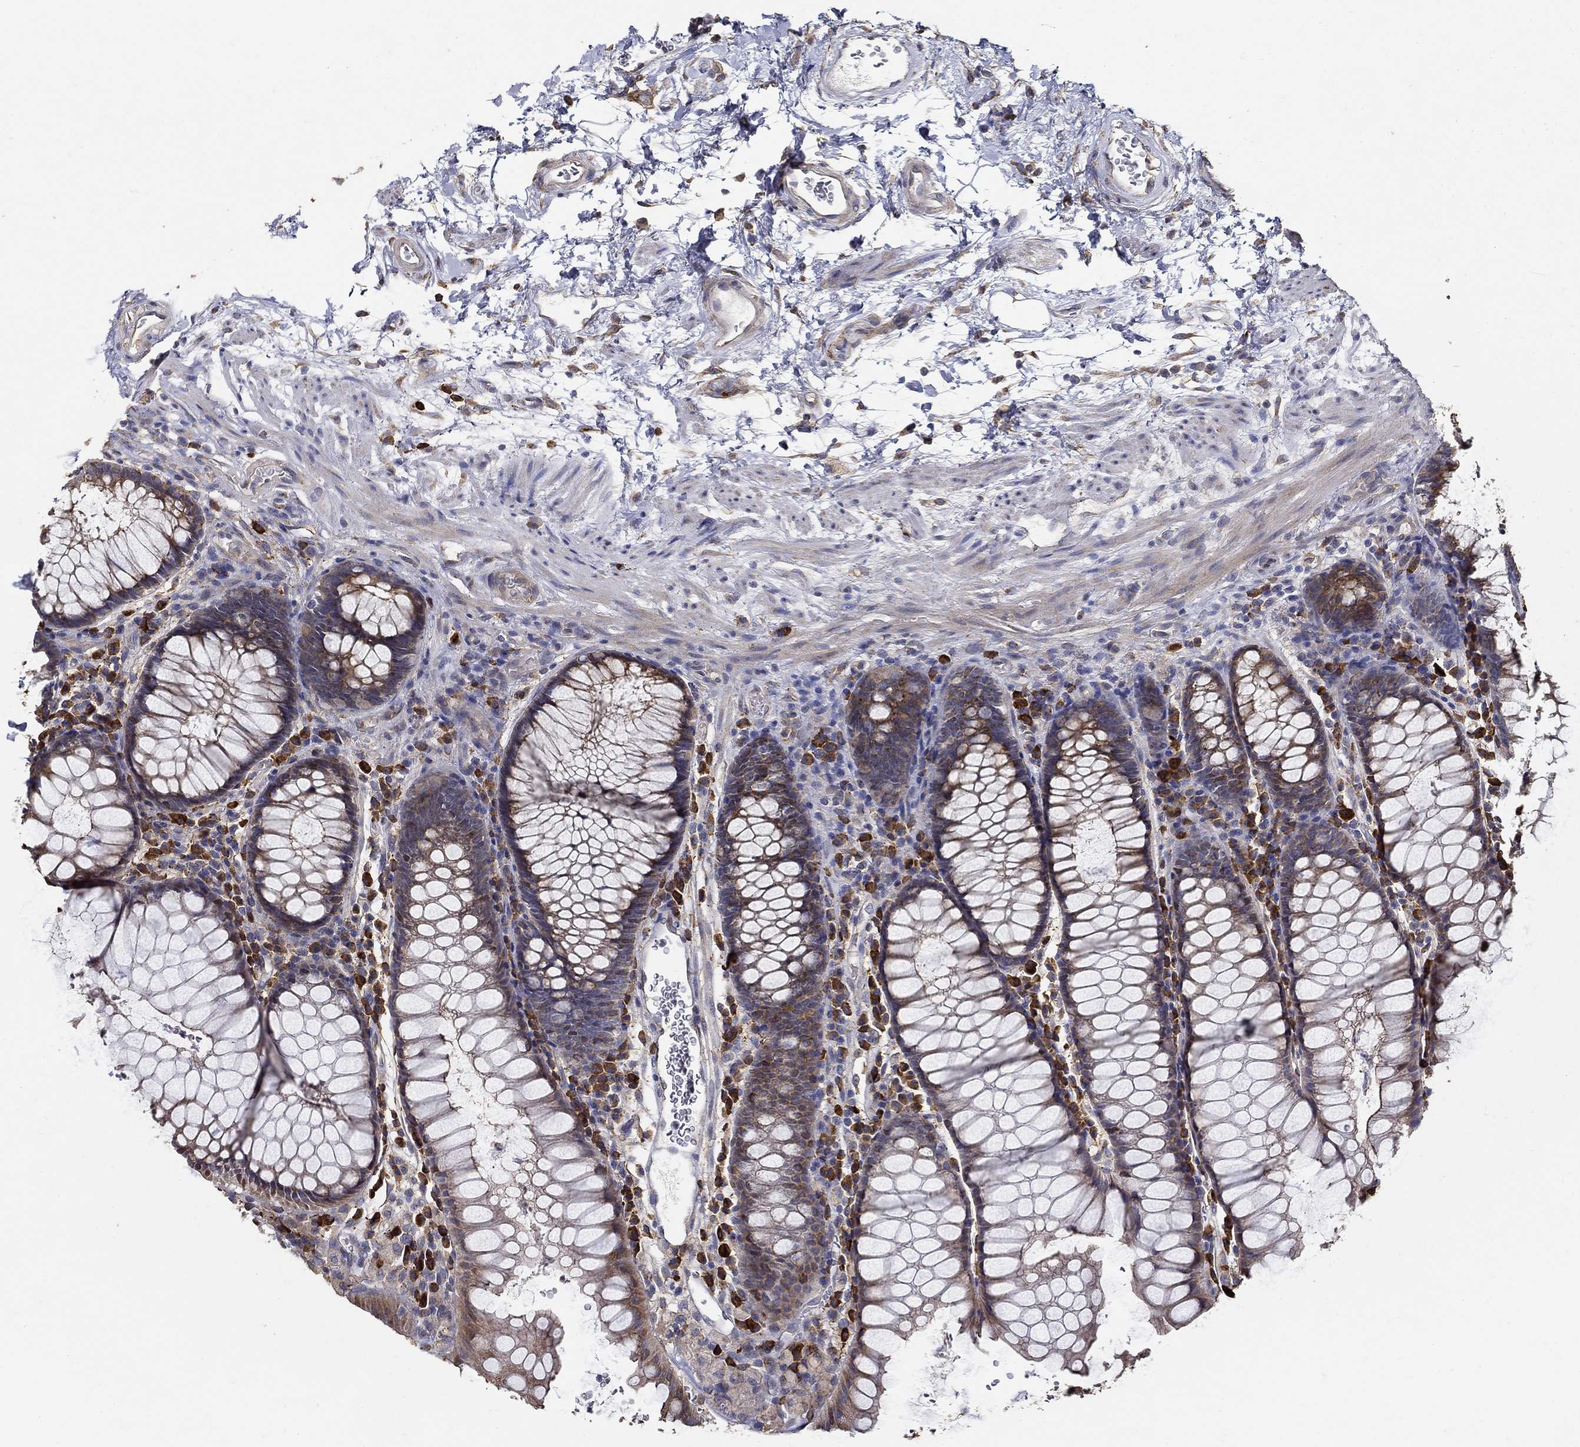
{"staining": {"intensity": "moderate", "quantity": "25%-75%", "location": "cytoplasmic/membranous"}, "tissue": "rectum", "cell_type": "Glandular cells", "image_type": "normal", "snomed": [{"axis": "morphology", "description": "Normal tissue, NOS"}, {"axis": "topography", "description": "Rectum"}], "caption": "IHC histopathology image of normal rectum: human rectum stained using IHC exhibits medium levels of moderate protein expression localized specifically in the cytoplasmic/membranous of glandular cells, appearing as a cytoplasmic/membranous brown color.", "gene": "EMILIN3", "patient": {"sex": "female", "age": 68}}